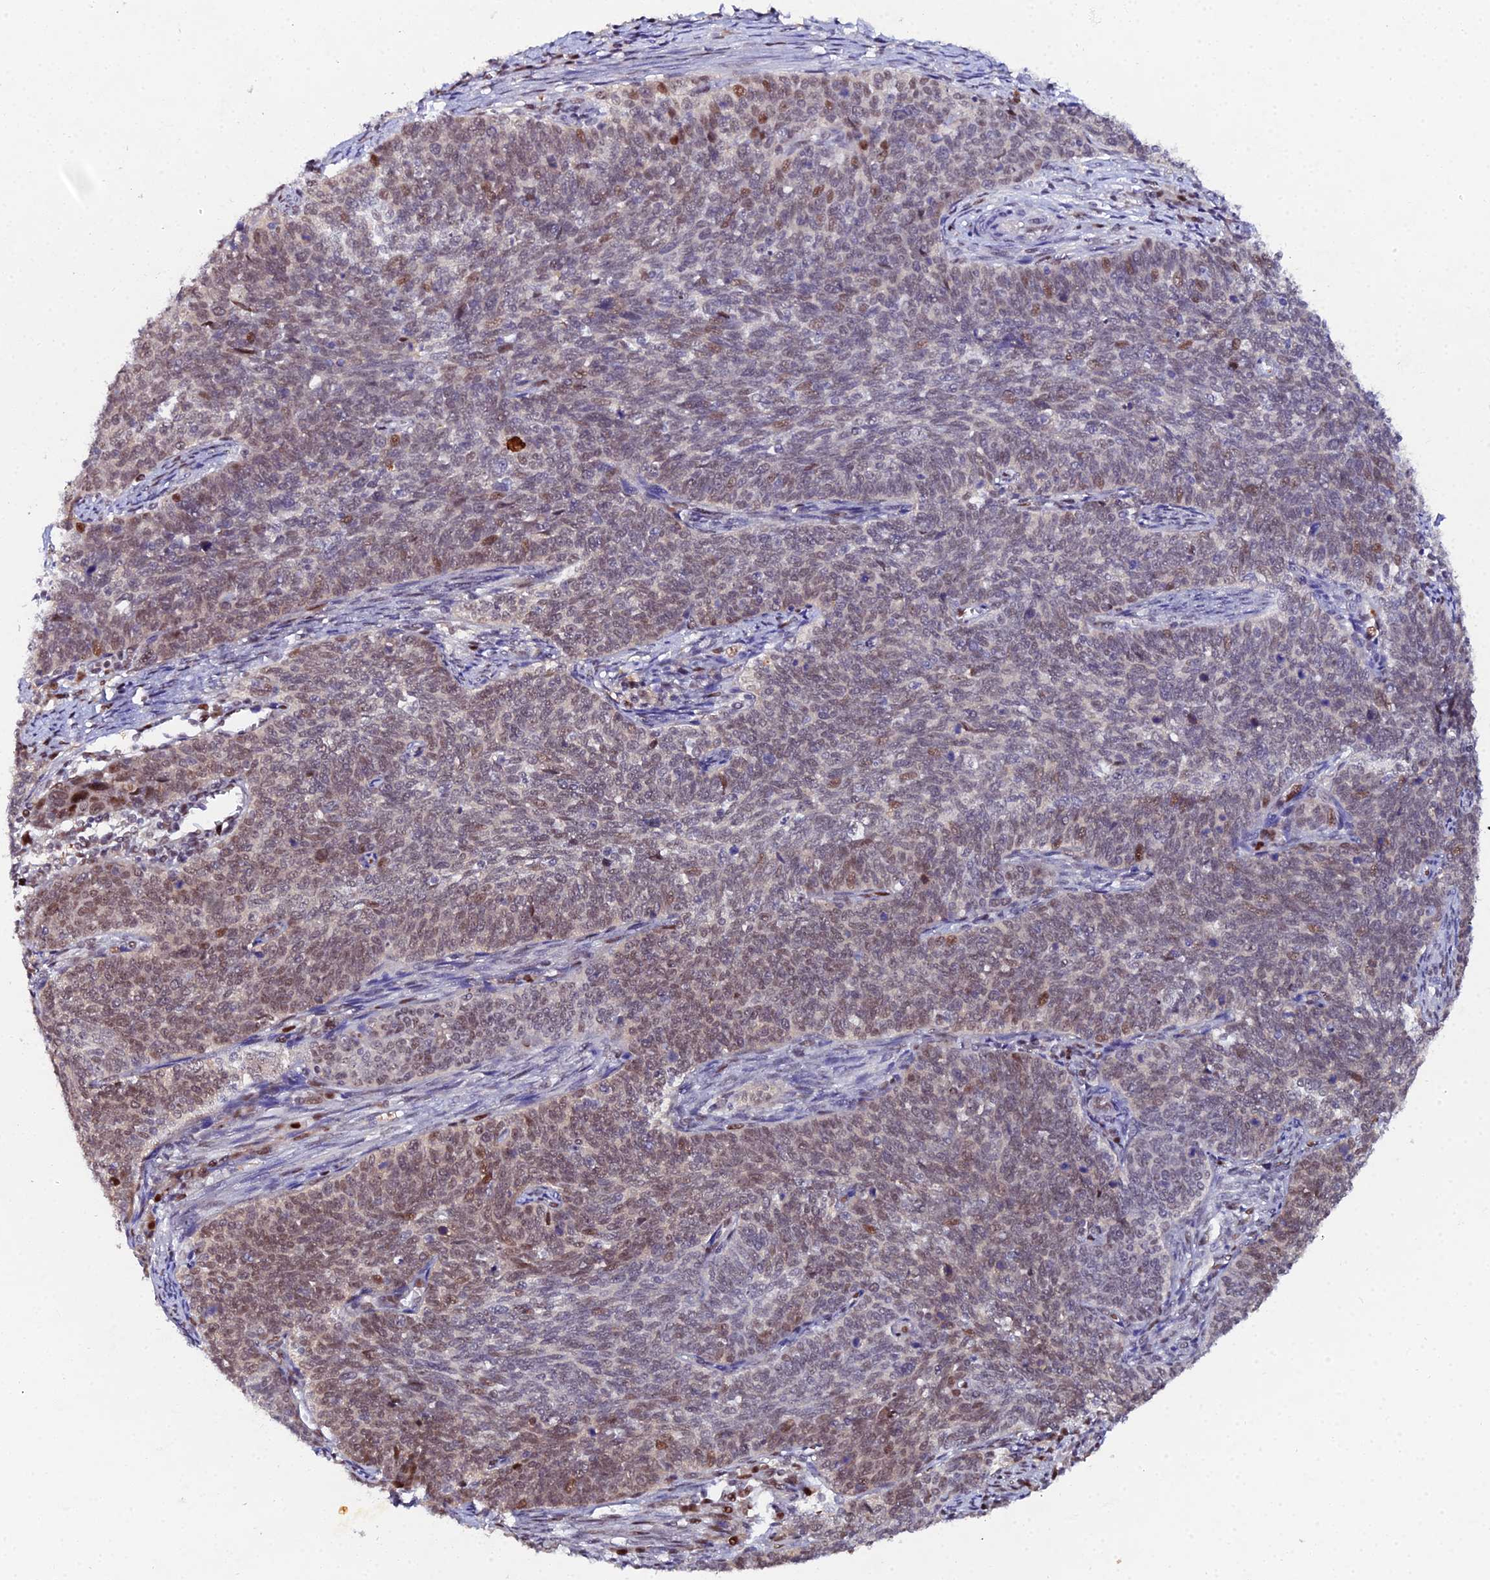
{"staining": {"intensity": "moderate", "quantity": "25%-75%", "location": "nuclear"}, "tissue": "cervical cancer", "cell_type": "Tumor cells", "image_type": "cancer", "snomed": [{"axis": "morphology", "description": "Squamous cell carcinoma, NOS"}, {"axis": "topography", "description": "Cervix"}], "caption": "This micrograph displays cervical cancer (squamous cell carcinoma) stained with IHC to label a protein in brown. The nuclear of tumor cells show moderate positivity for the protein. Nuclei are counter-stained blue.", "gene": "TIFA", "patient": {"sex": "female", "age": 39}}